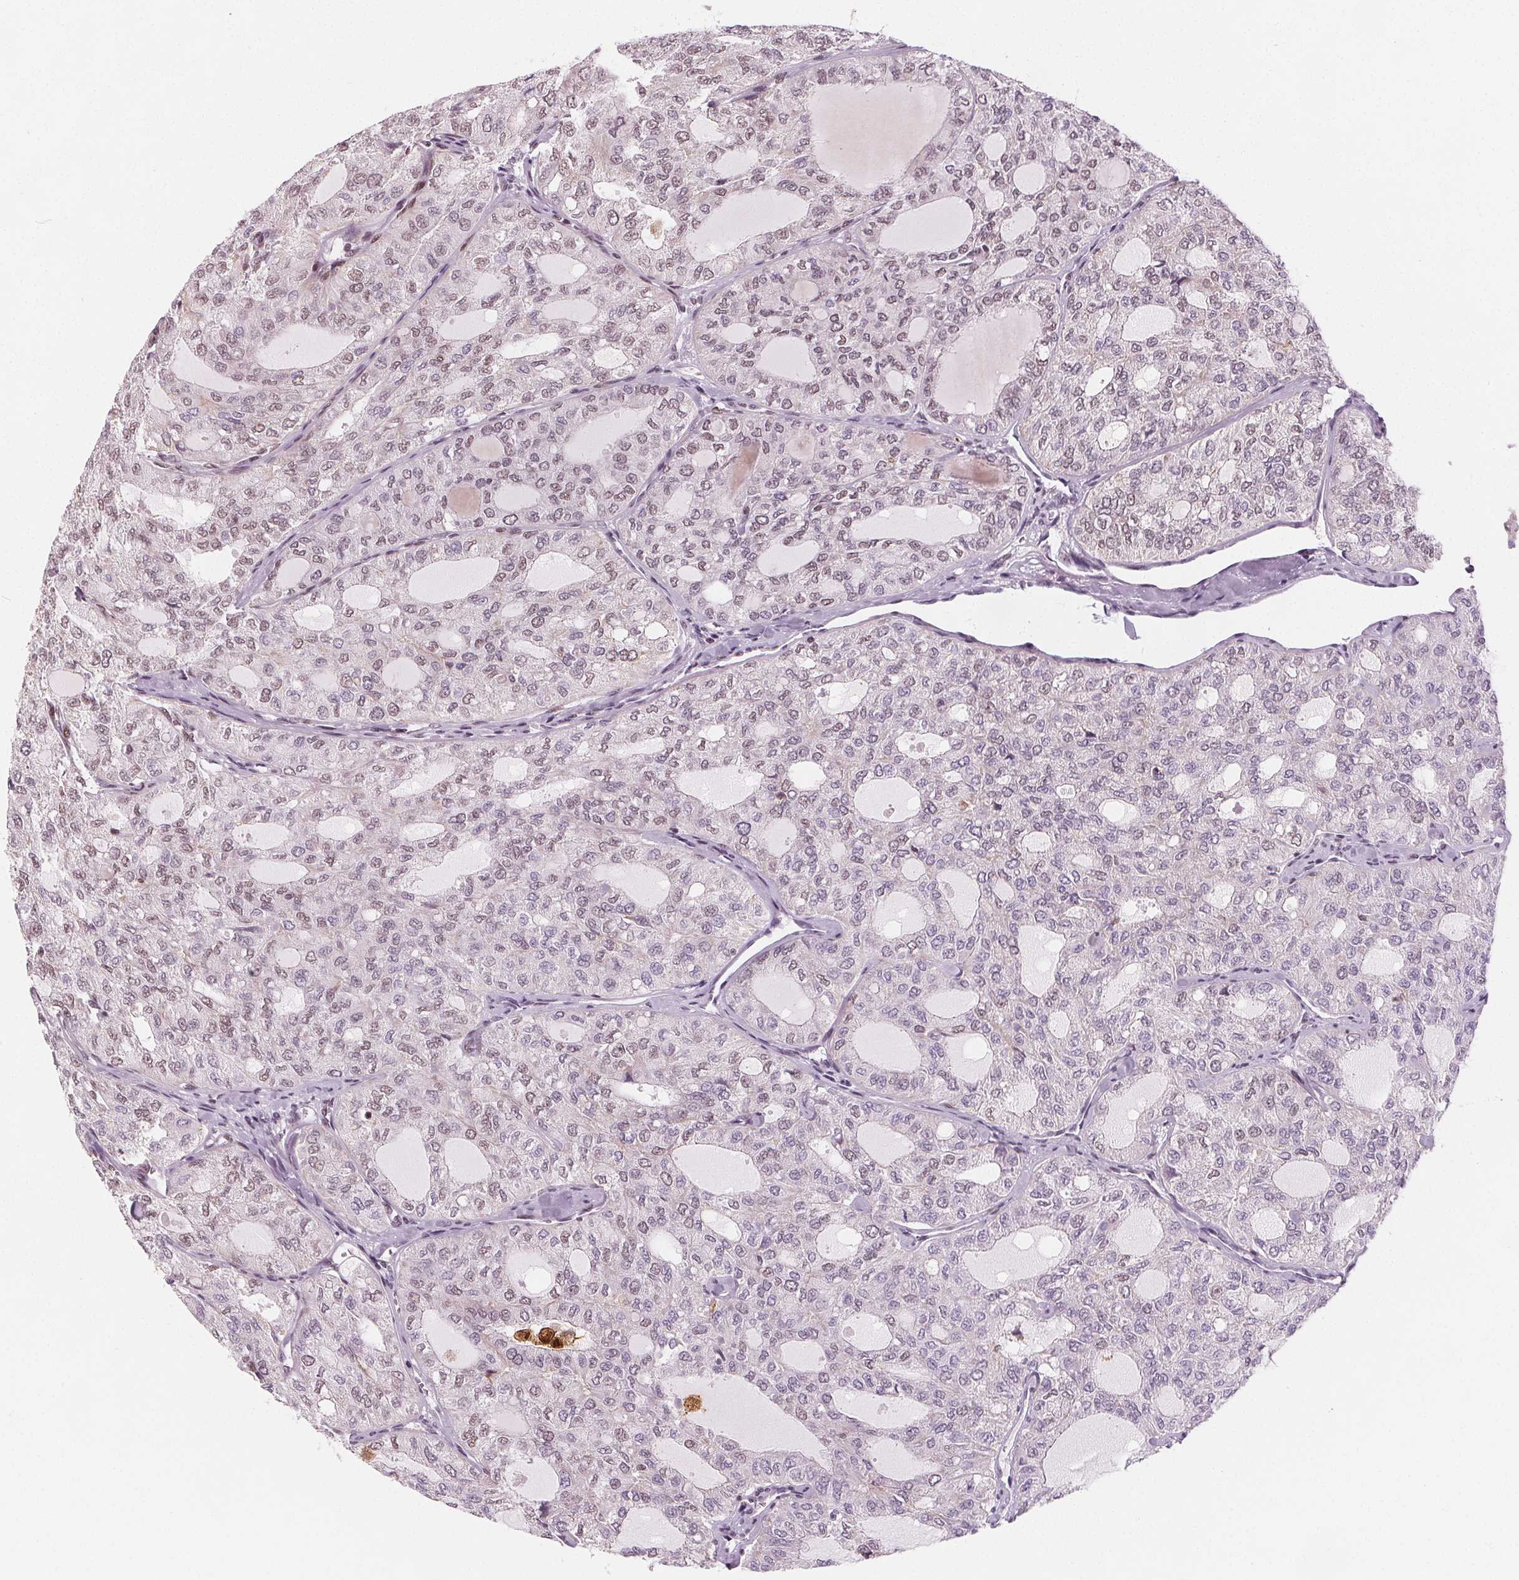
{"staining": {"intensity": "weak", "quantity": "<25%", "location": "nuclear"}, "tissue": "thyroid cancer", "cell_type": "Tumor cells", "image_type": "cancer", "snomed": [{"axis": "morphology", "description": "Follicular adenoma carcinoma, NOS"}, {"axis": "topography", "description": "Thyroid gland"}], "caption": "An immunohistochemistry (IHC) micrograph of thyroid follicular adenoma carcinoma is shown. There is no staining in tumor cells of thyroid follicular adenoma carcinoma.", "gene": "DPM2", "patient": {"sex": "male", "age": 75}}